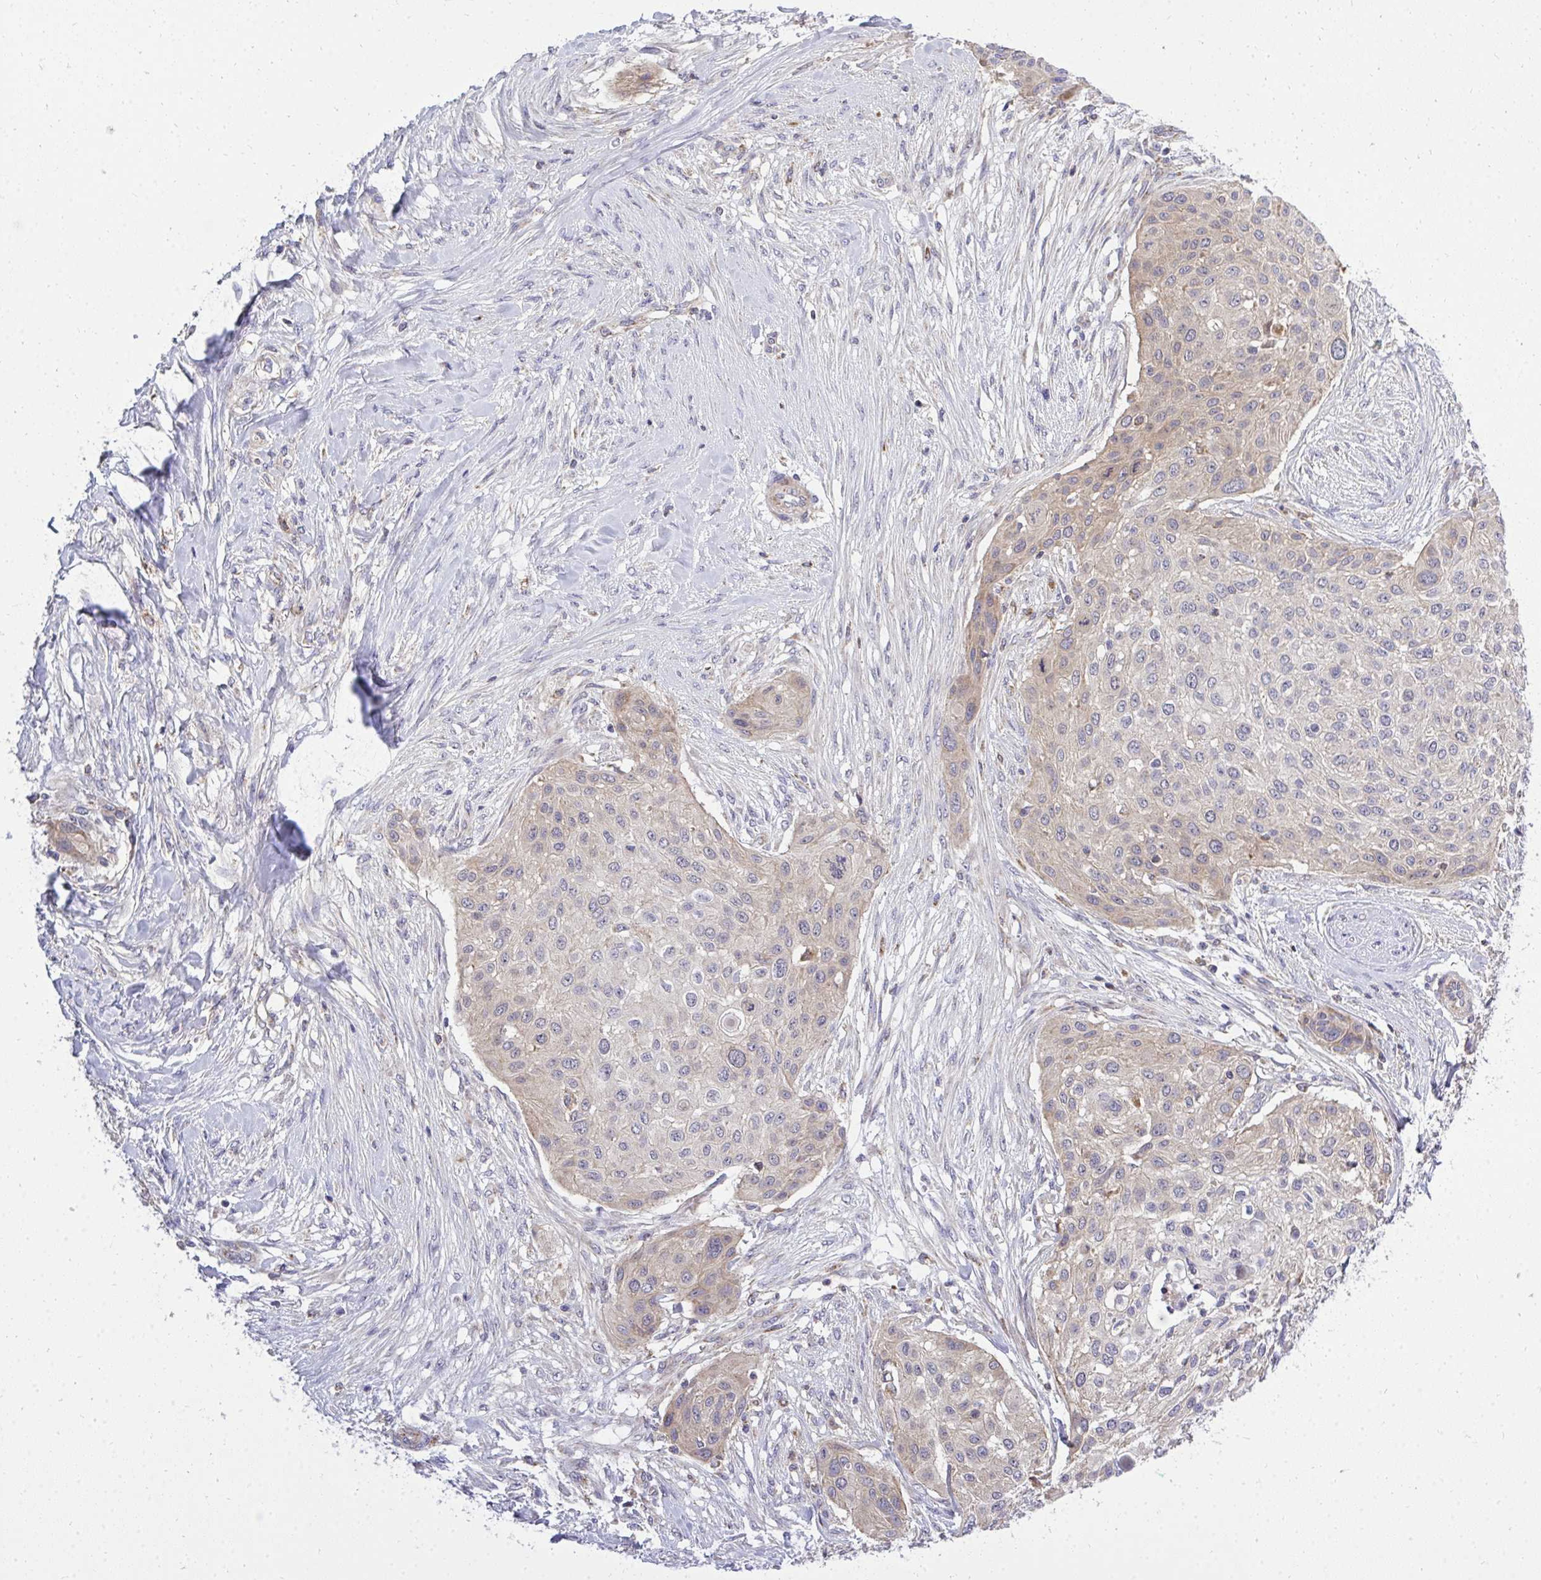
{"staining": {"intensity": "weak", "quantity": "<25%", "location": "cytoplasmic/membranous"}, "tissue": "skin cancer", "cell_type": "Tumor cells", "image_type": "cancer", "snomed": [{"axis": "morphology", "description": "Squamous cell carcinoma, NOS"}, {"axis": "topography", "description": "Skin"}], "caption": "There is no significant expression in tumor cells of skin squamous cell carcinoma.", "gene": "XAF1", "patient": {"sex": "female", "age": 87}}